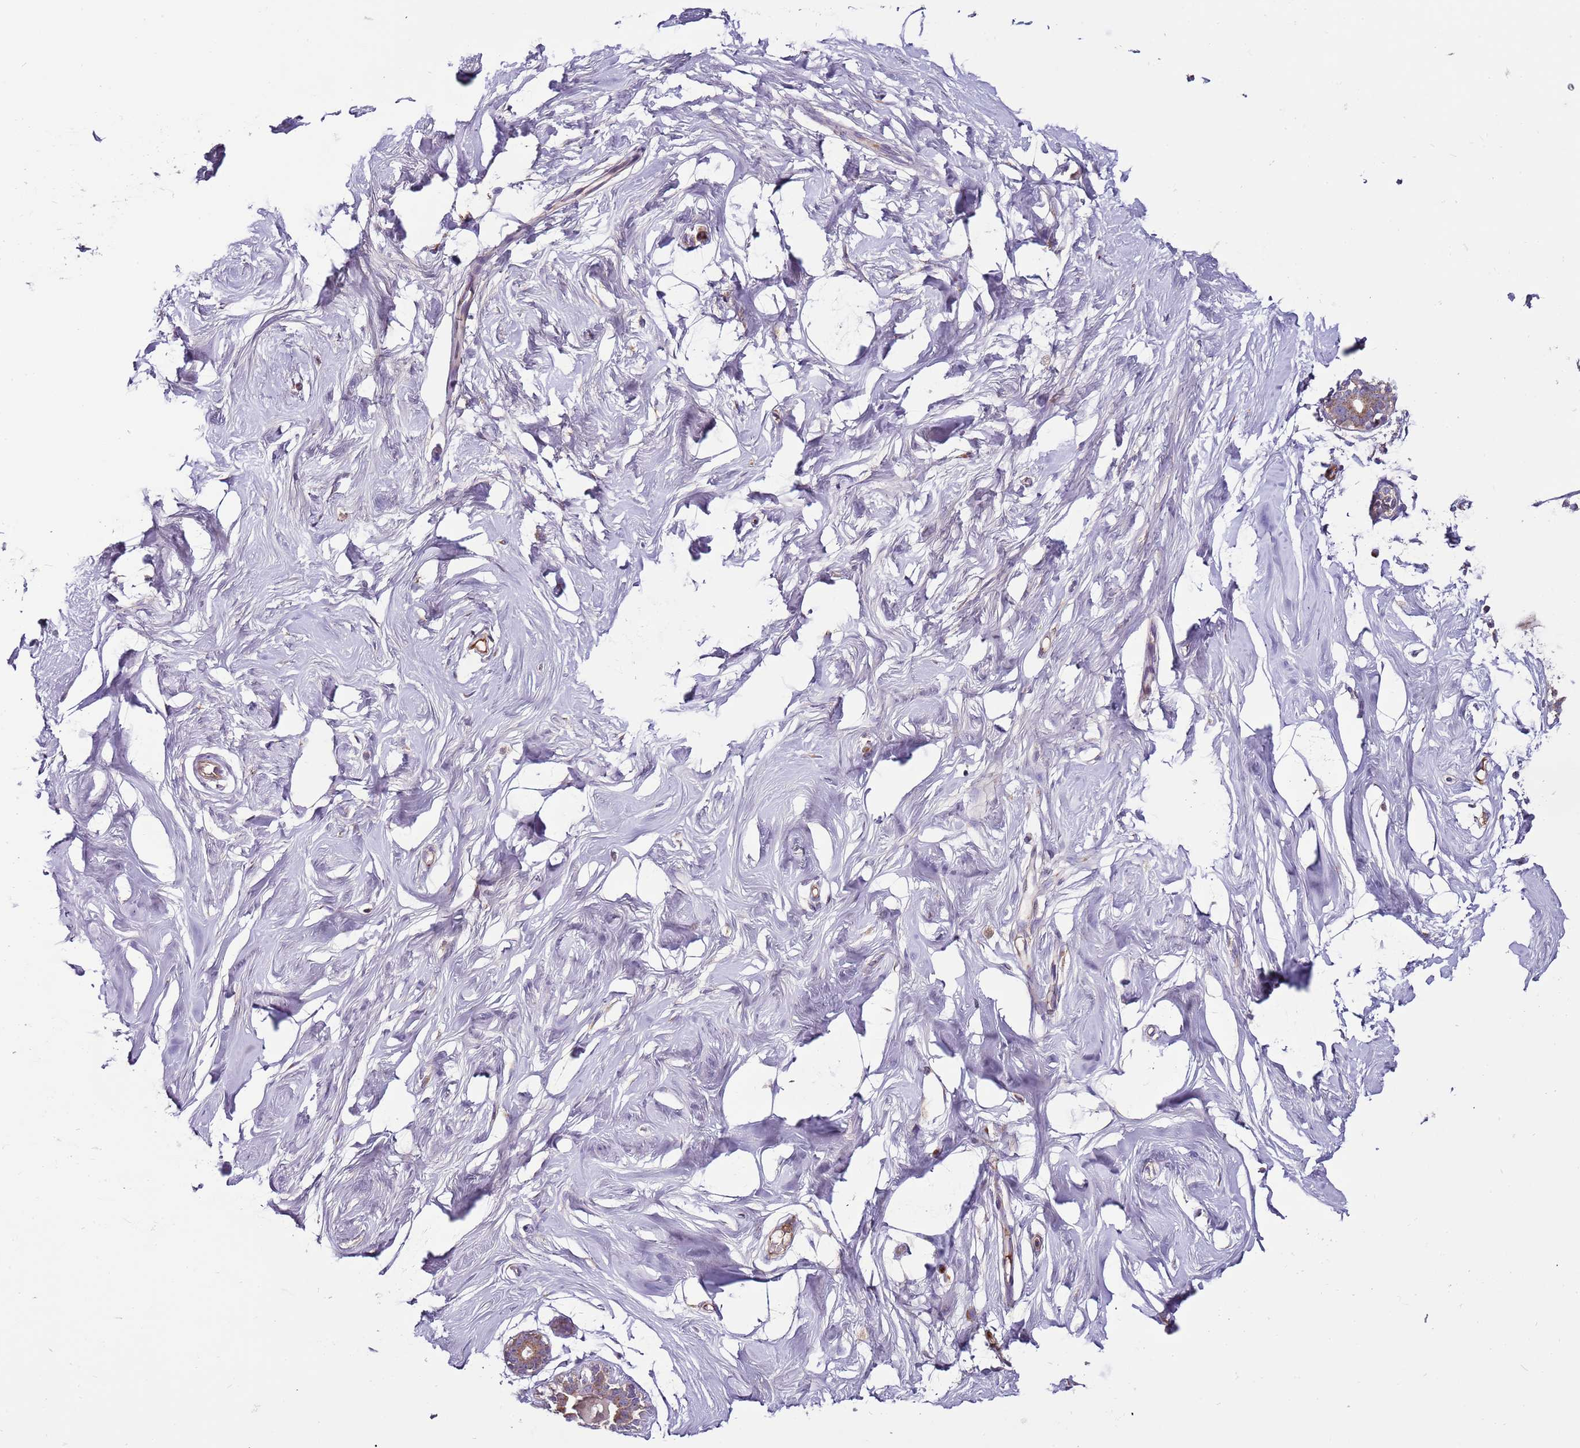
{"staining": {"intensity": "negative", "quantity": "none", "location": "none"}, "tissue": "breast", "cell_type": "Adipocytes", "image_type": "normal", "snomed": [{"axis": "morphology", "description": "Normal tissue, NOS"}, {"axis": "morphology", "description": "Adenoma, NOS"}, {"axis": "topography", "description": "Breast"}], "caption": "DAB immunohistochemical staining of normal human breast exhibits no significant positivity in adipocytes. (DAB immunohistochemistry (IHC), high magnification).", "gene": "FAM20A", "patient": {"sex": "female", "age": 23}}